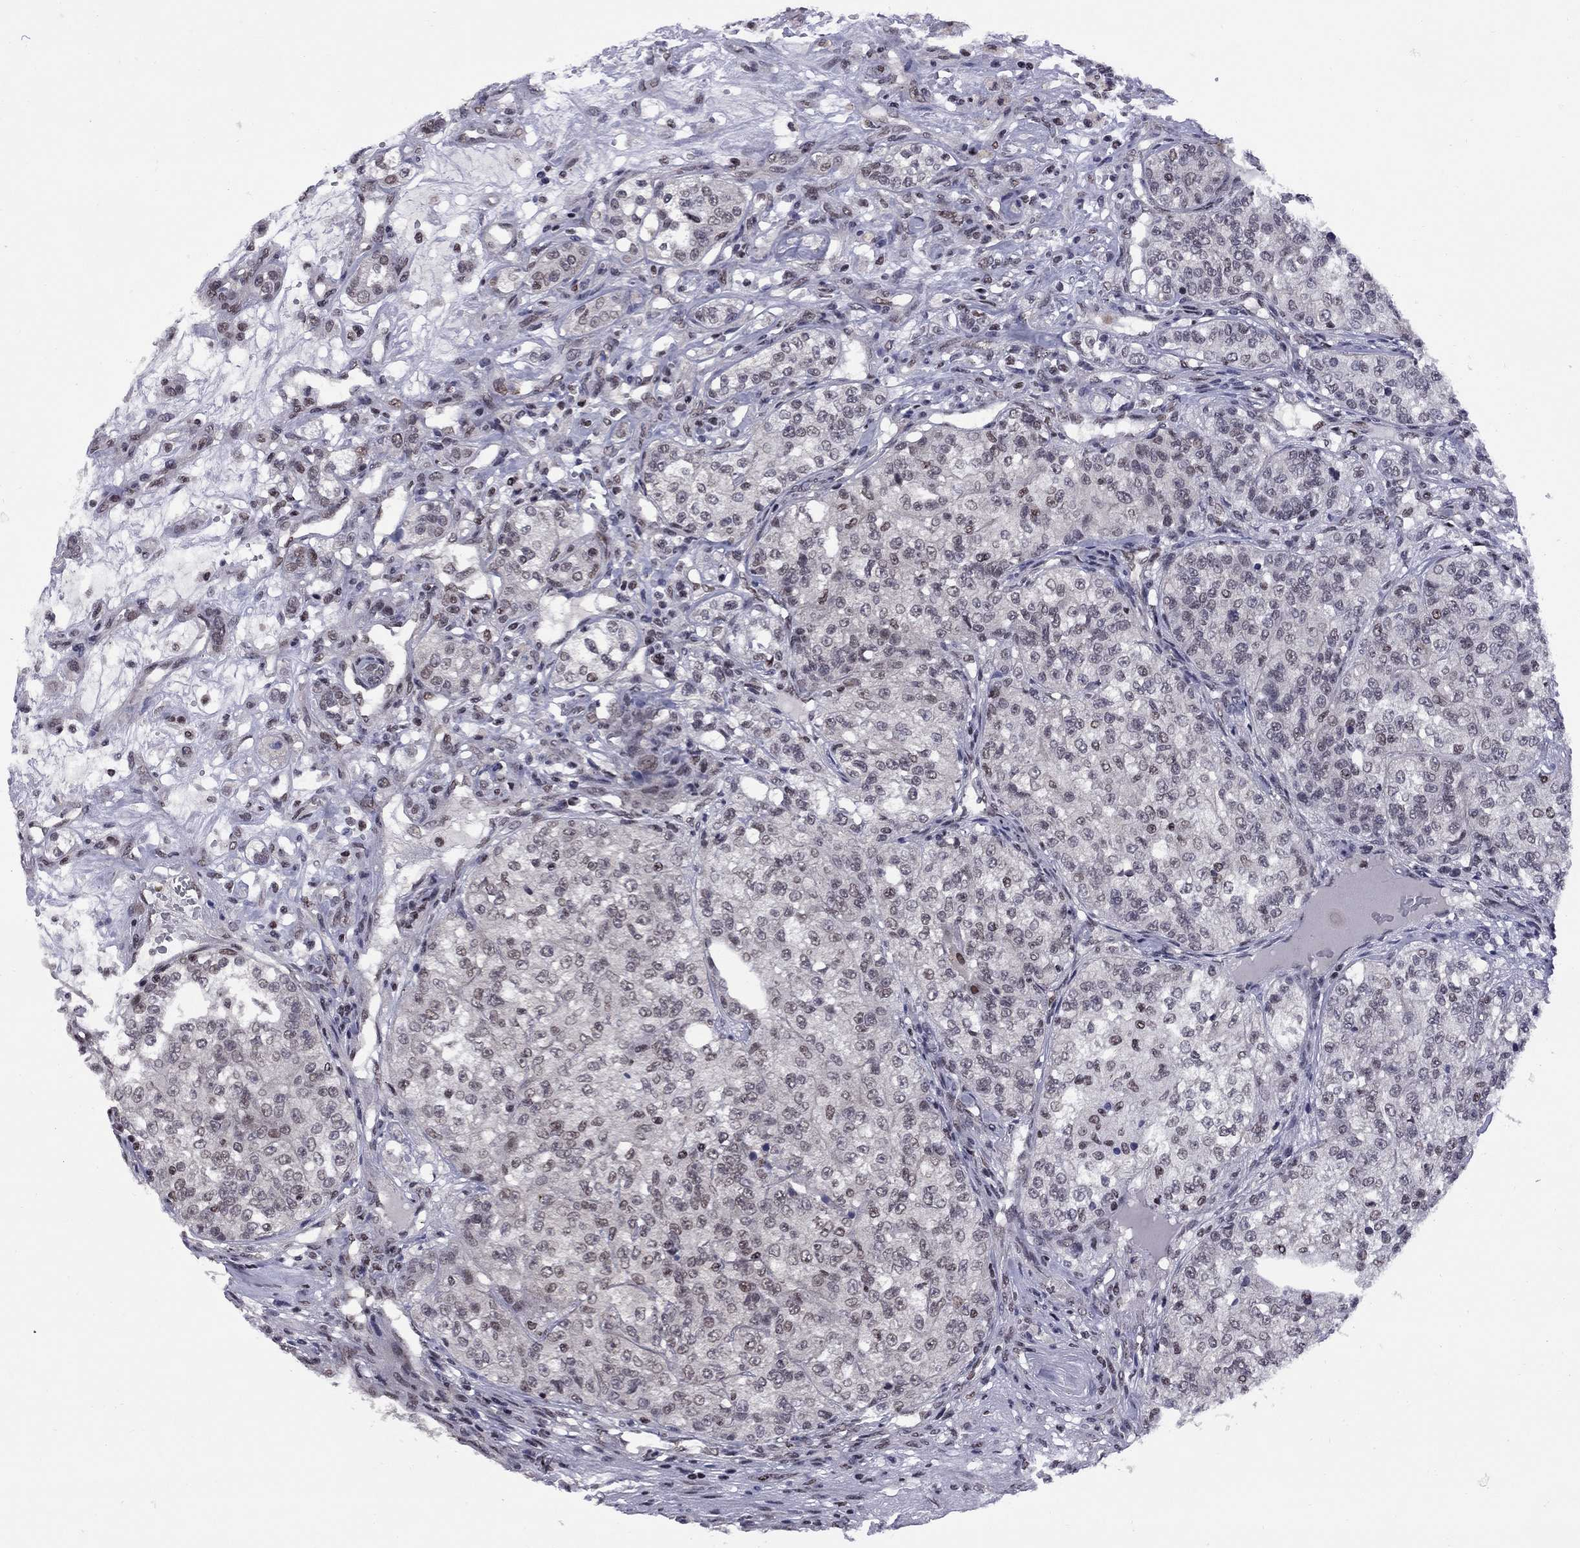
{"staining": {"intensity": "weak", "quantity": "<25%", "location": "nuclear"}, "tissue": "renal cancer", "cell_type": "Tumor cells", "image_type": "cancer", "snomed": [{"axis": "morphology", "description": "Adenocarcinoma, NOS"}, {"axis": "topography", "description": "Kidney"}], "caption": "This is an IHC micrograph of renal cancer (adenocarcinoma). There is no positivity in tumor cells.", "gene": "TAF9", "patient": {"sex": "female", "age": 63}}